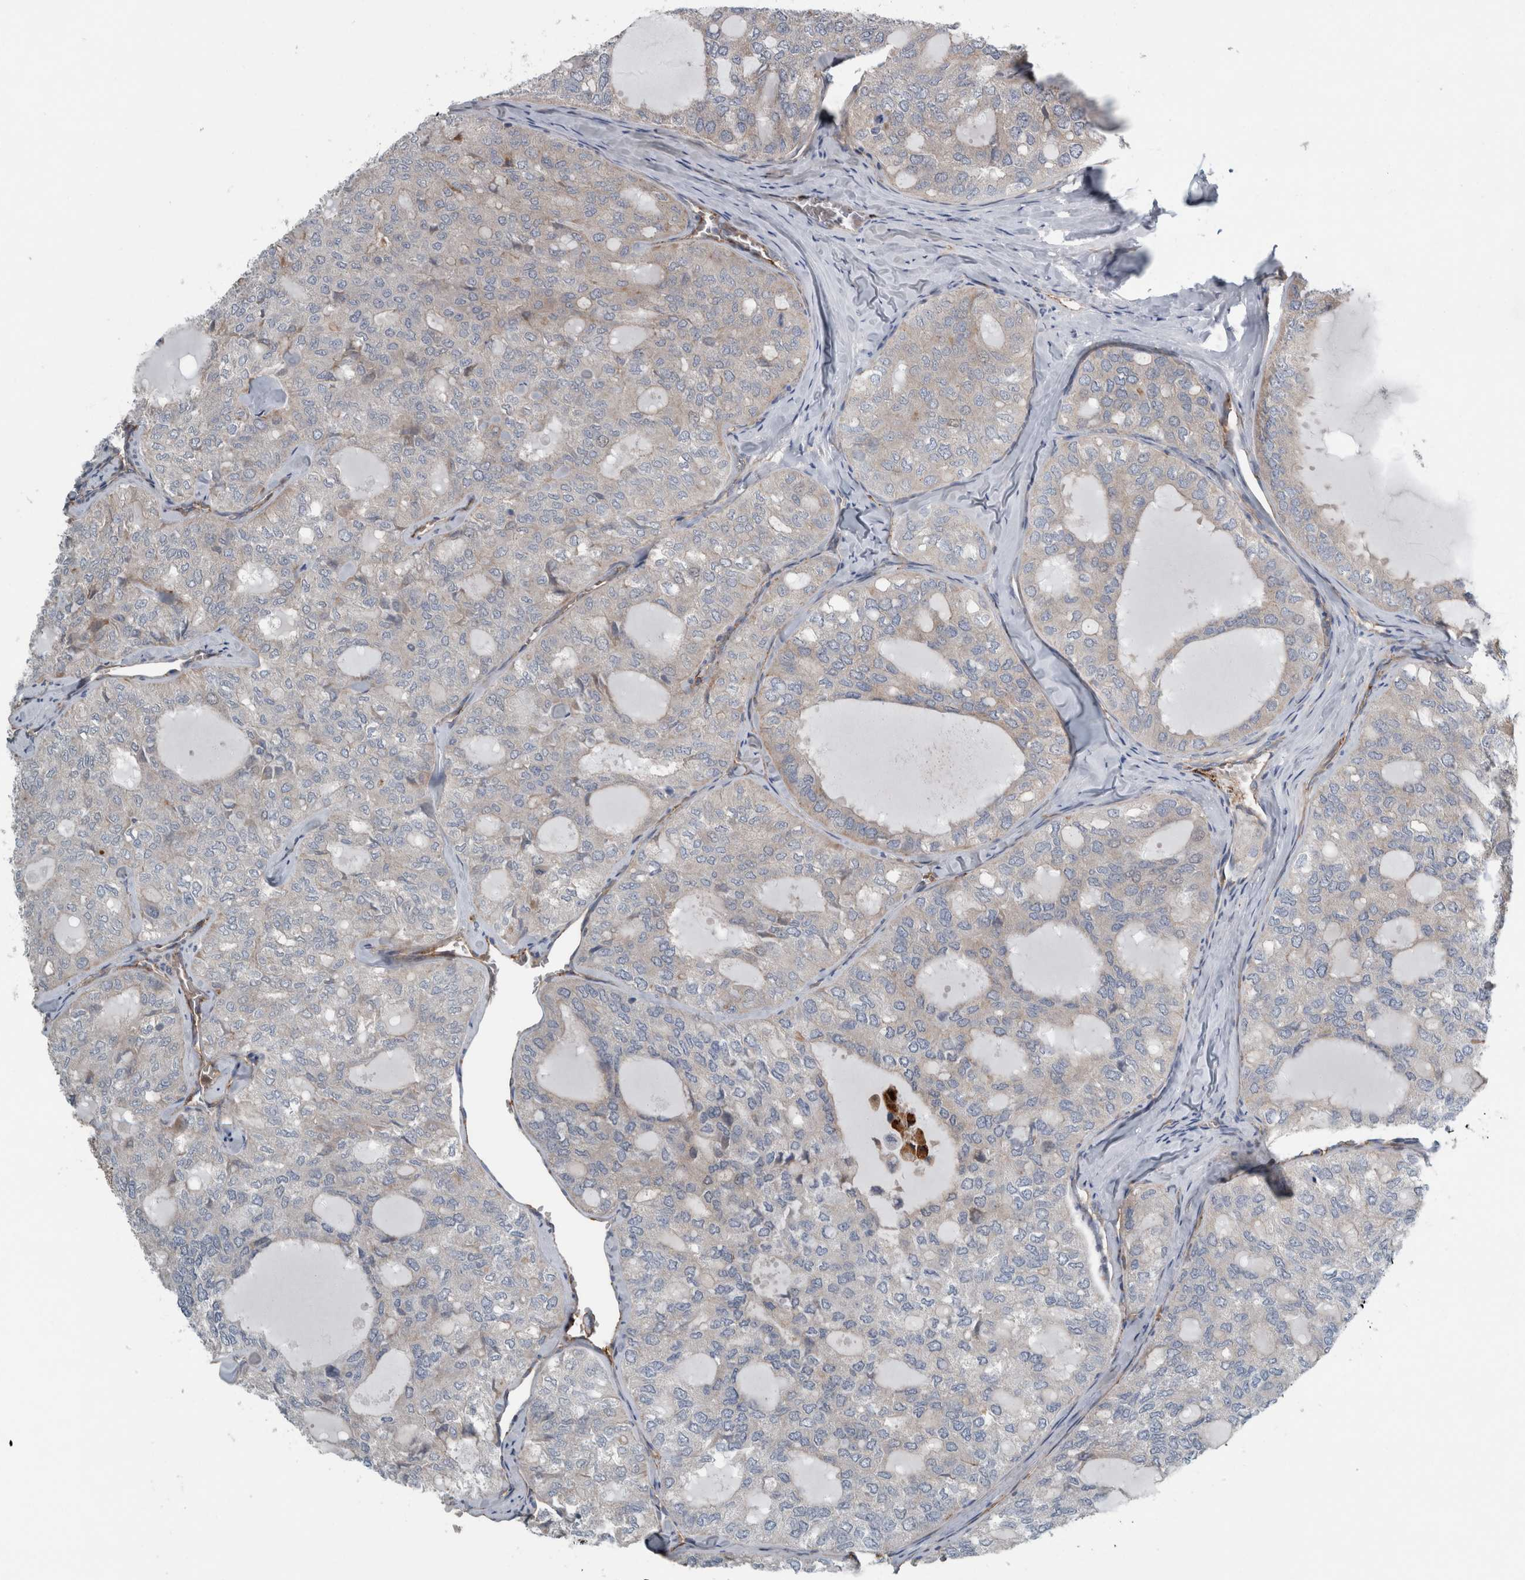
{"staining": {"intensity": "negative", "quantity": "none", "location": "none"}, "tissue": "thyroid cancer", "cell_type": "Tumor cells", "image_type": "cancer", "snomed": [{"axis": "morphology", "description": "Follicular adenoma carcinoma, NOS"}, {"axis": "topography", "description": "Thyroid gland"}], "caption": "This image is of thyroid follicular adenoma carcinoma stained with immunohistochemistry to label a protein in brown with the nuclei are counter-stained blue. There is no positivity in tumor cells.", "gene": "GLT8D2", "patient": {"sex": "male", "age": 75}}